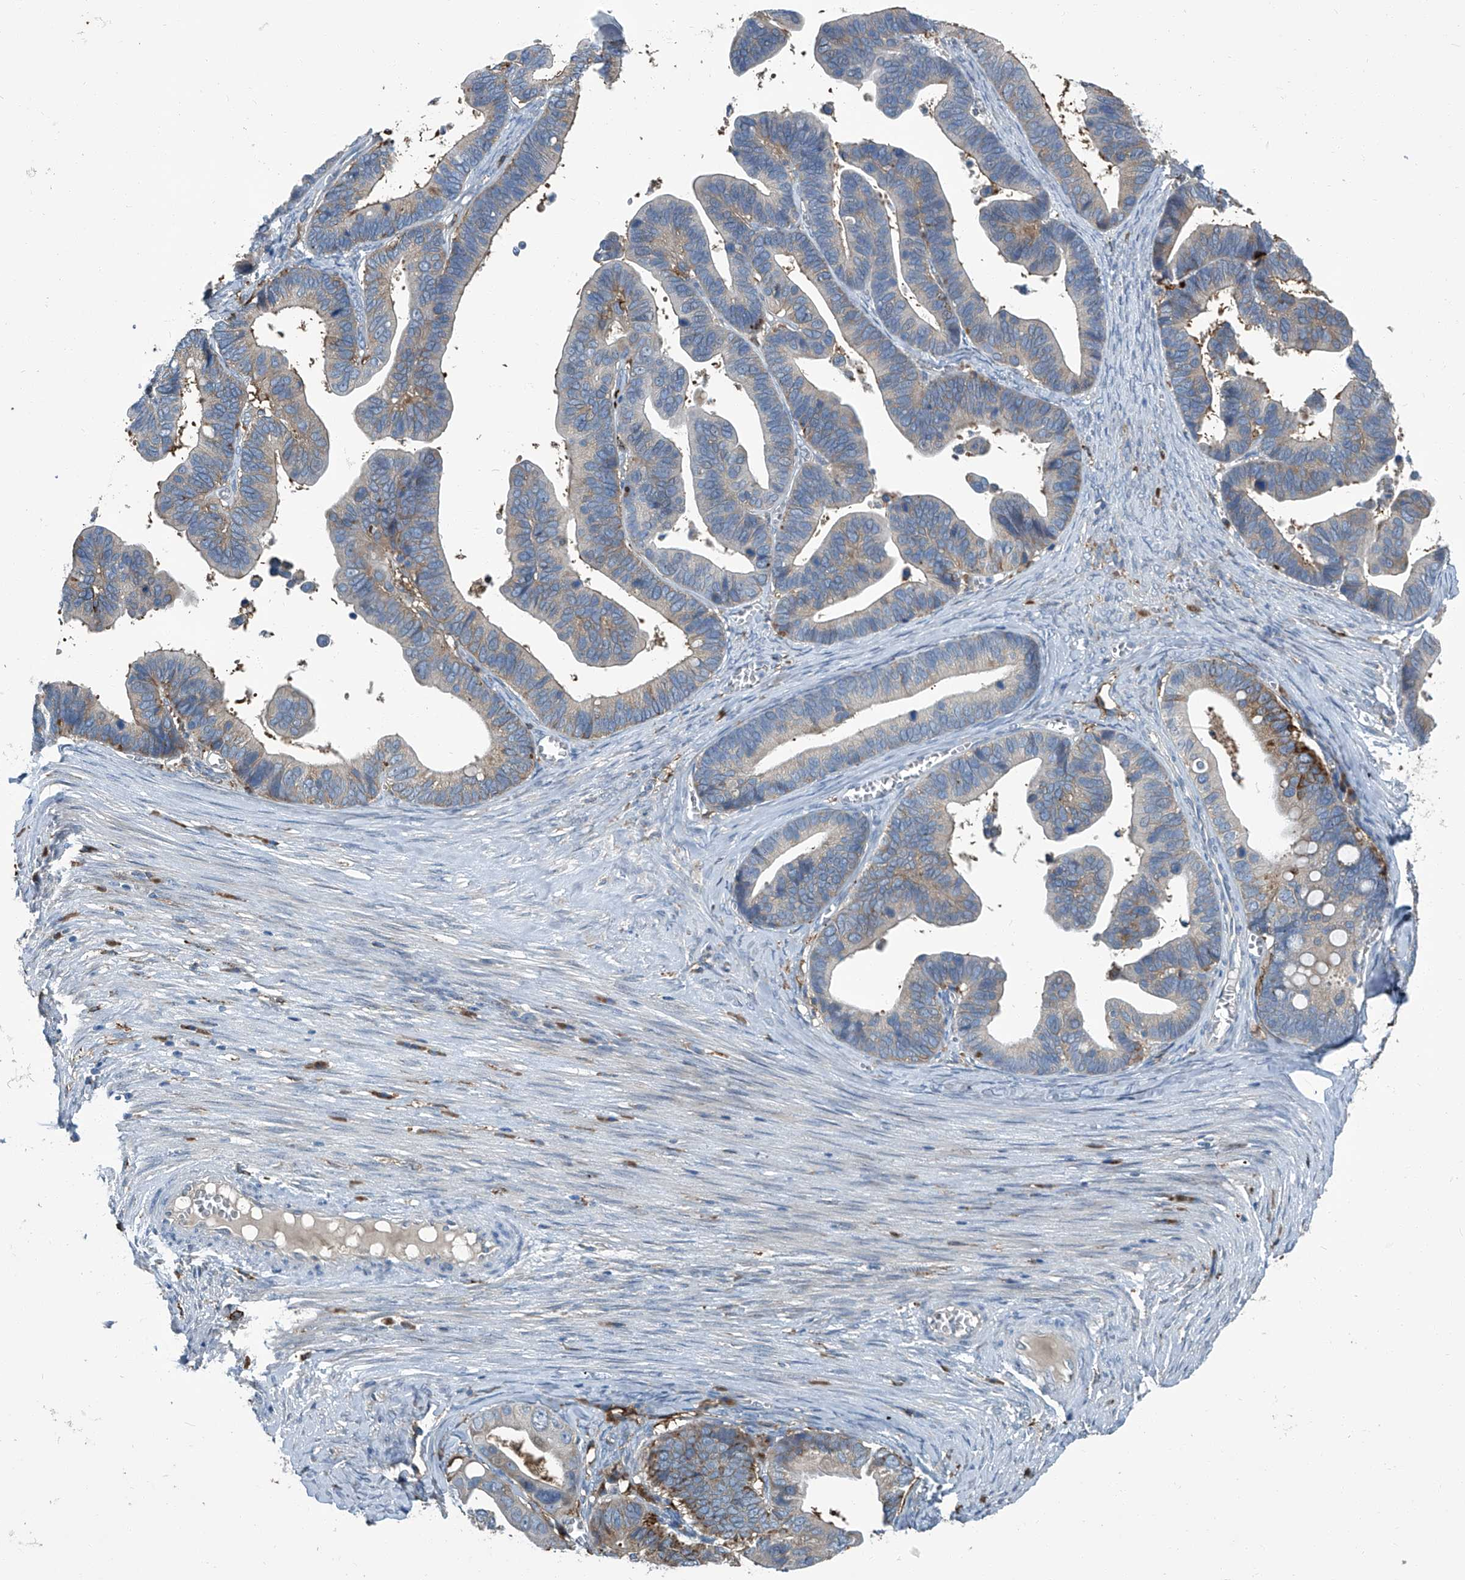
{"staining": {"intensity": "weak", "quantity": "<25%", "location": "cytoplasmic/membranous"}, "tissue": "ovarian cancer", "cell_type": "Tumor cells", "image_type": "cancer", "snomed": [{"axis": "morphology", "description": "Cystadenocarcinoma, serous, NOS"}, {"axis": "topography", "description": "Ovary"}], "caption": "Human serous cystadenocarcinoma (ovarian) stained for a protein using immunohistochemistry (IHC) displays no staining in tumor cells.", "gene": "FAM167A", "patient": {"sex": "female", "age": 56}}